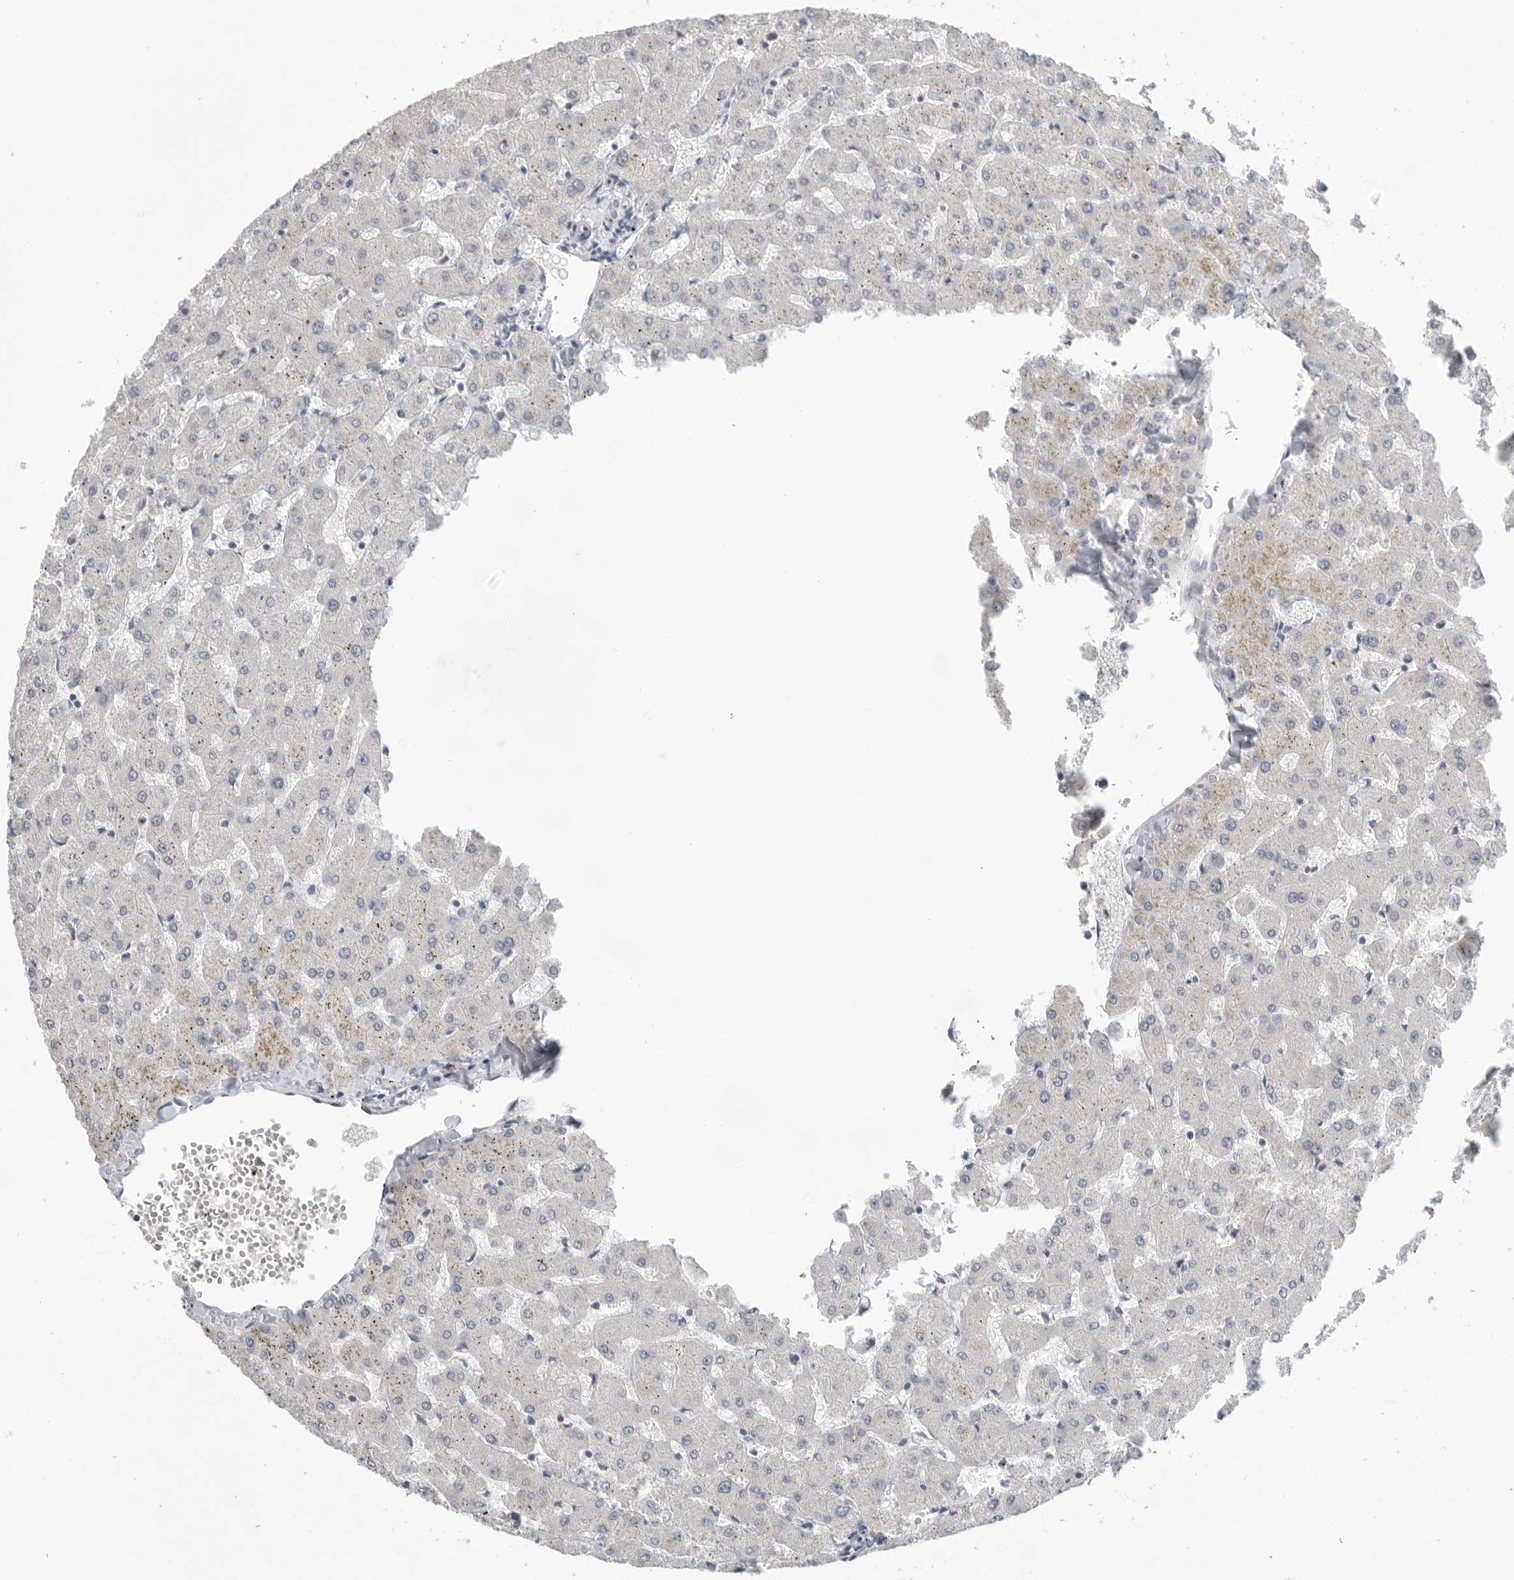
{"staining": {"intensity": "negative", "quantity": "none", "location": "none"}, "tissue": "liver", "cell_type": "Cholangiocytes", "image_type": "normal", "snomed": [{"axis": "morphology", "description": "Normal tissue, NOS"}, {"axis": "topography", "description": "Liver"}], "caption": "IHC micrograph of unremarkable liver stained for a protein (brown), which displays no staining in cholangiocytes. (DAB immunohistochemistry, high magnification).", "gene": "FBN2", "patient": {"sex": "female", "age": 63}}